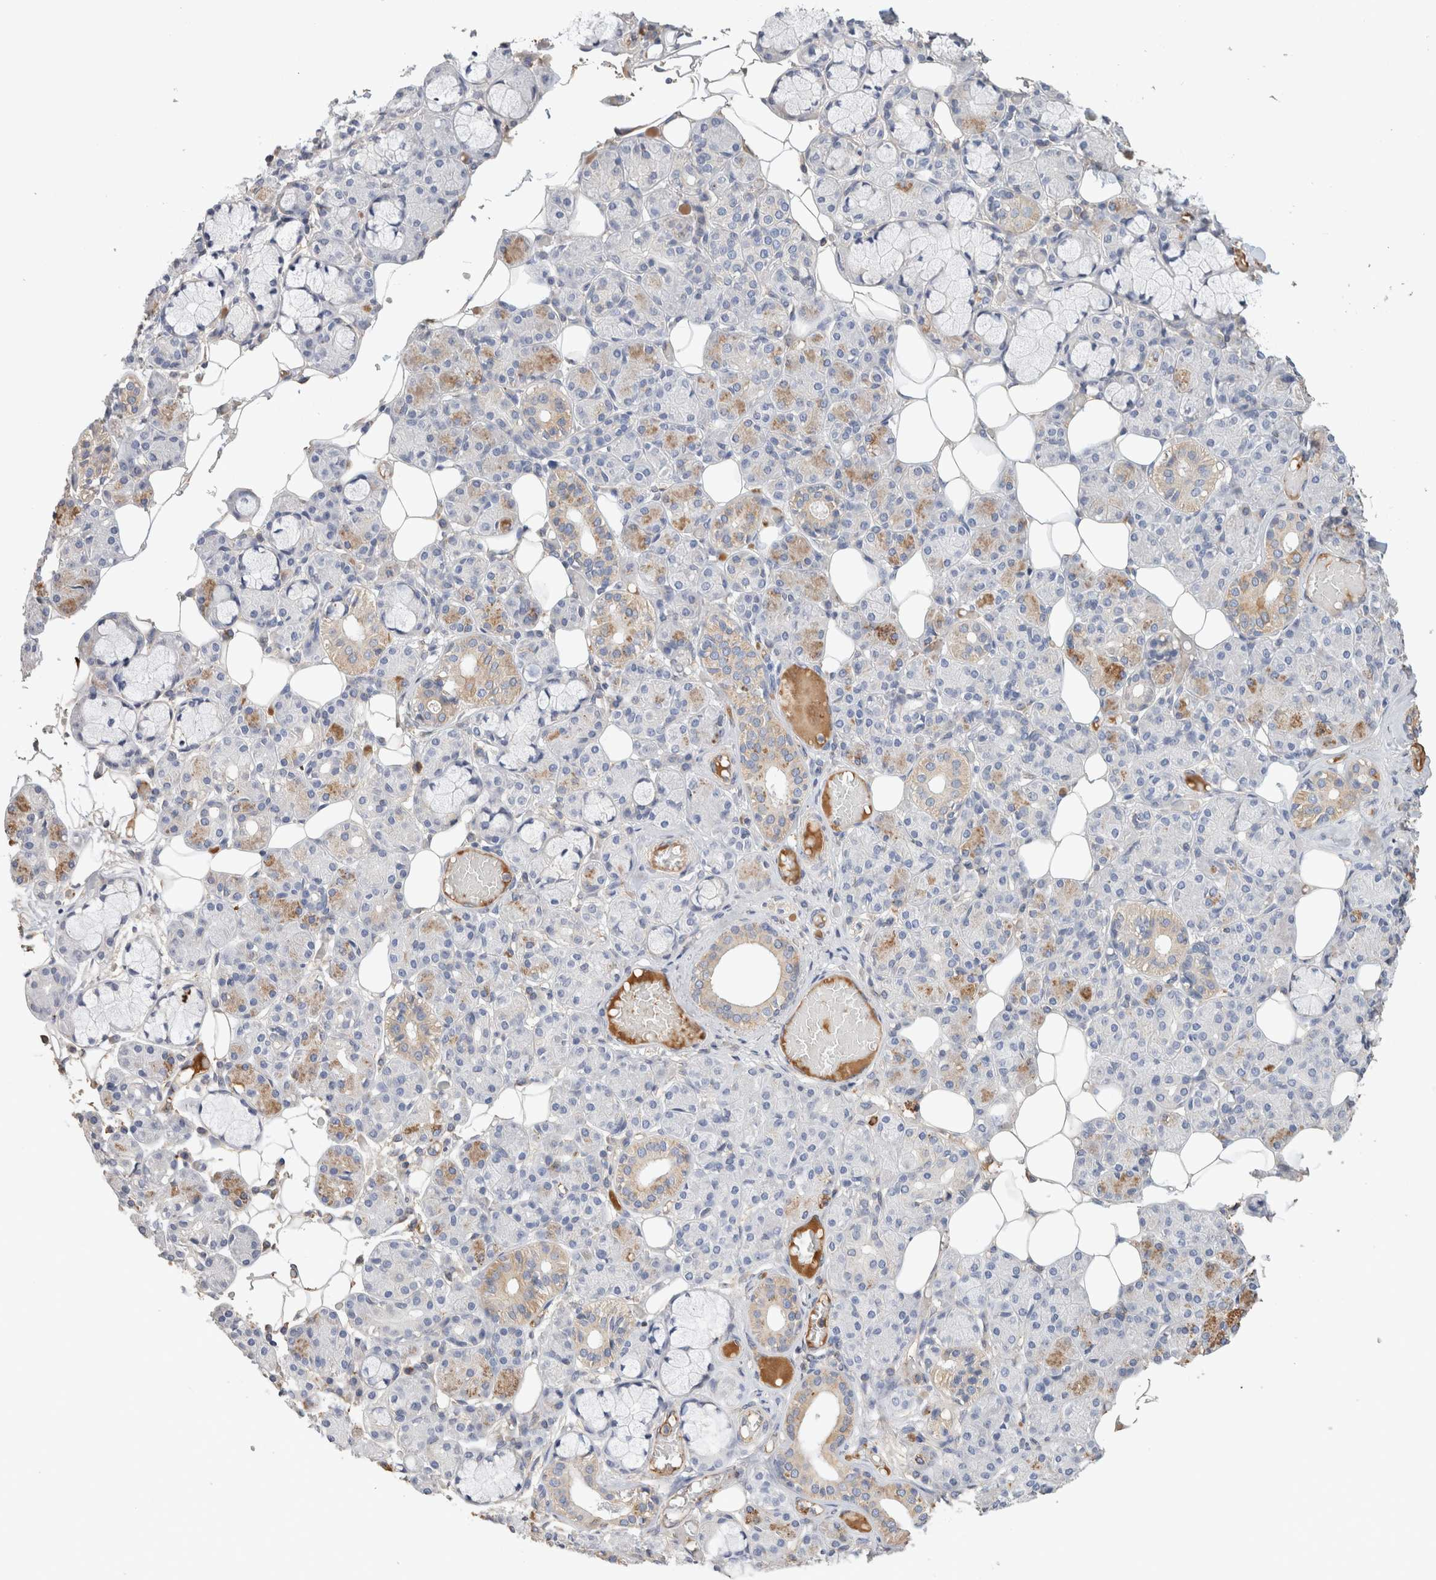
{"staining": {"intensity": "weak", "quantity": "25%-75%", "location": "cytoplasmic/membranous"}, "tissue": "salivary gland", "cell_type": "Glandular cells", "image_type": "normal", "snomed": [{"axis": "morphology", "description": "Normal tissue, NOS"}, {"axis": "topography", "description": "Salivary gland"}], "caption": "Salivary gland was stained to show a protein in brown. There is low levels of weak cytoplasmic/membranous staining in about 25%-75% of glandular cells. The staining was performed using DAB, with brown indicating positive protein expression. Nuclei are stained blue with hematoxylin.", "gene": "PROS1", "patient": {"sex": "male", "age": 63}}